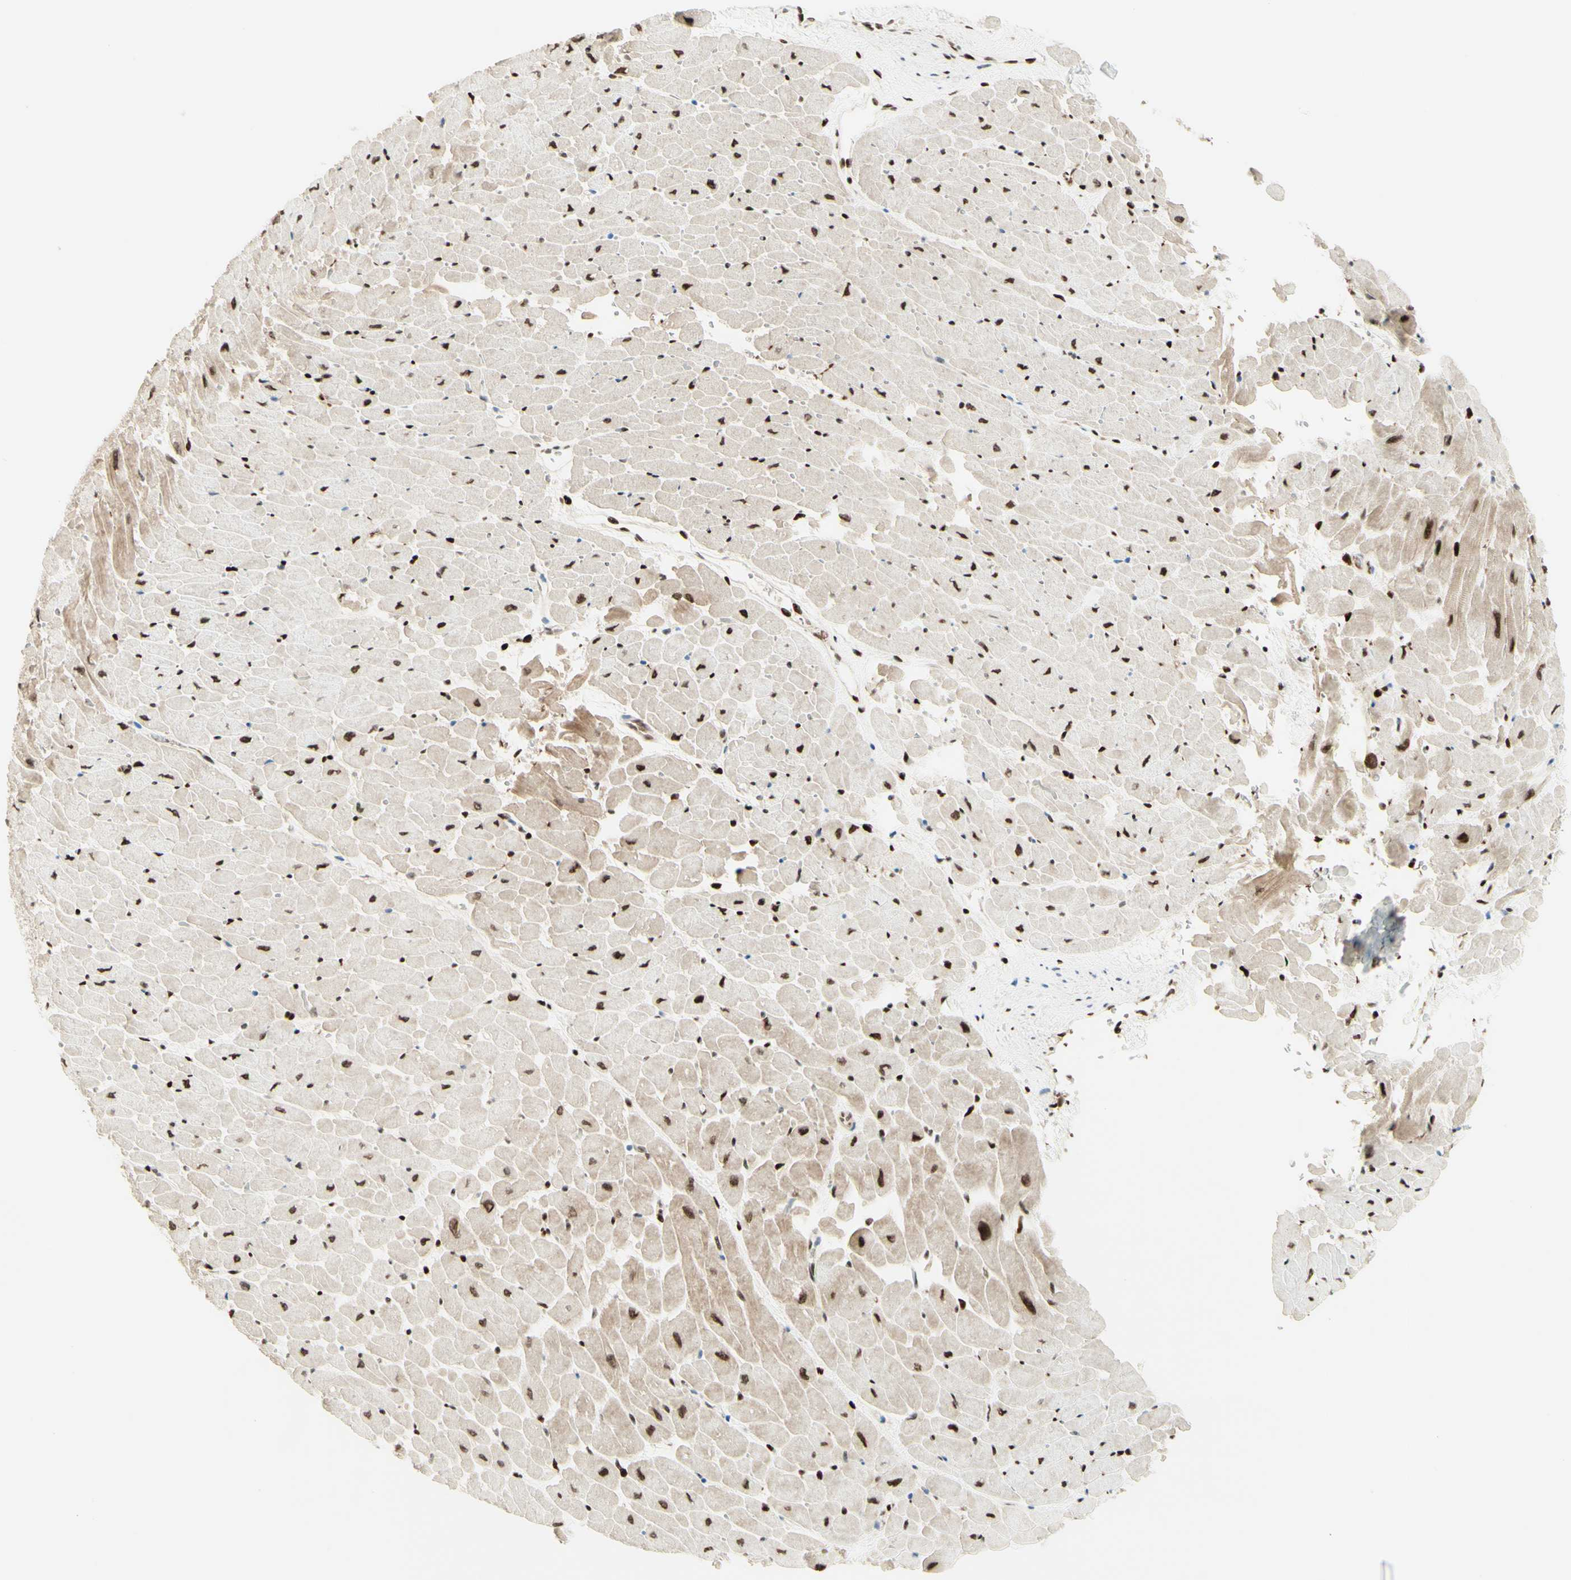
{"staining": {"intensity": "strong", "quantity": "25%-75%", "location": "nuclear"}, "tissue": "heart muscle", "cell_type": "Cardiomyocytes", "image_type": "normal", "snomed": [{"axis": "morphology", "description": "Normal tissue, NOS"}, {"axis": "topography", "description": "Heart"}], "caption": "Immunohistochemical staining of normal heart muscle displays 25%-75% levels of strong nuclear protein positivity in approximately 25%-75% of cardiomyocytes.", "gene": "CDKL5", "patient": {"sex": "male", "age": 45}}